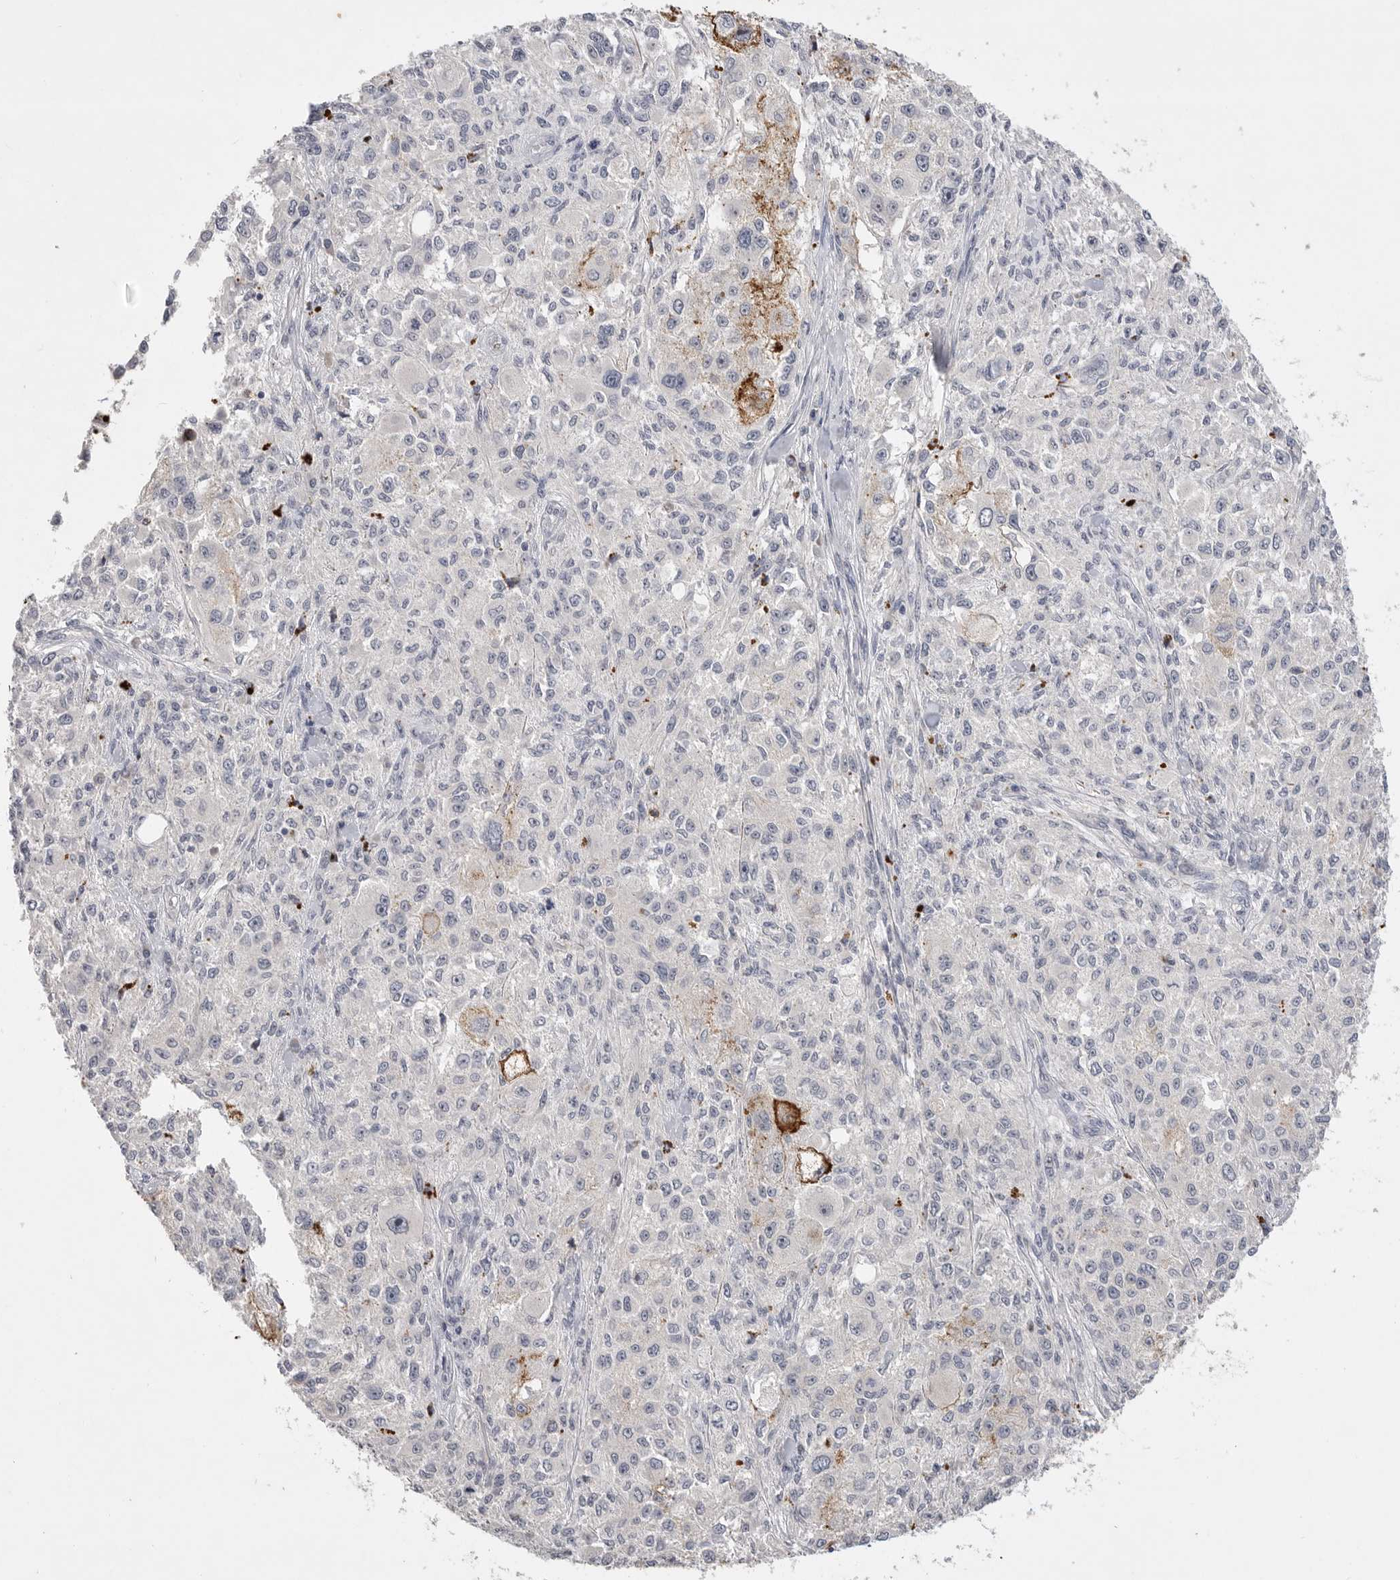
{"staining": {"intensity": "negative", "quantity": "none", "location": "none"}, "tissue": "melanoma", "cell_type": "Tumor cells", "image_type": "cancer", "snomed": [{"axis": "morphology", "description": "Necrosis, NOS"}, {"axis": "morphology", "description": "Malignant melanoma, NOS"}, {"axis": "topography", "description": "Skin"}], "caption": "Immunohistochemical staining of melanoma demonstrates no significant expression in tumor cells. (DAB IHC with hematoxylin counter stain).", "gene": "ITGAD", "patient": {"sex": "female", "age": 87}}